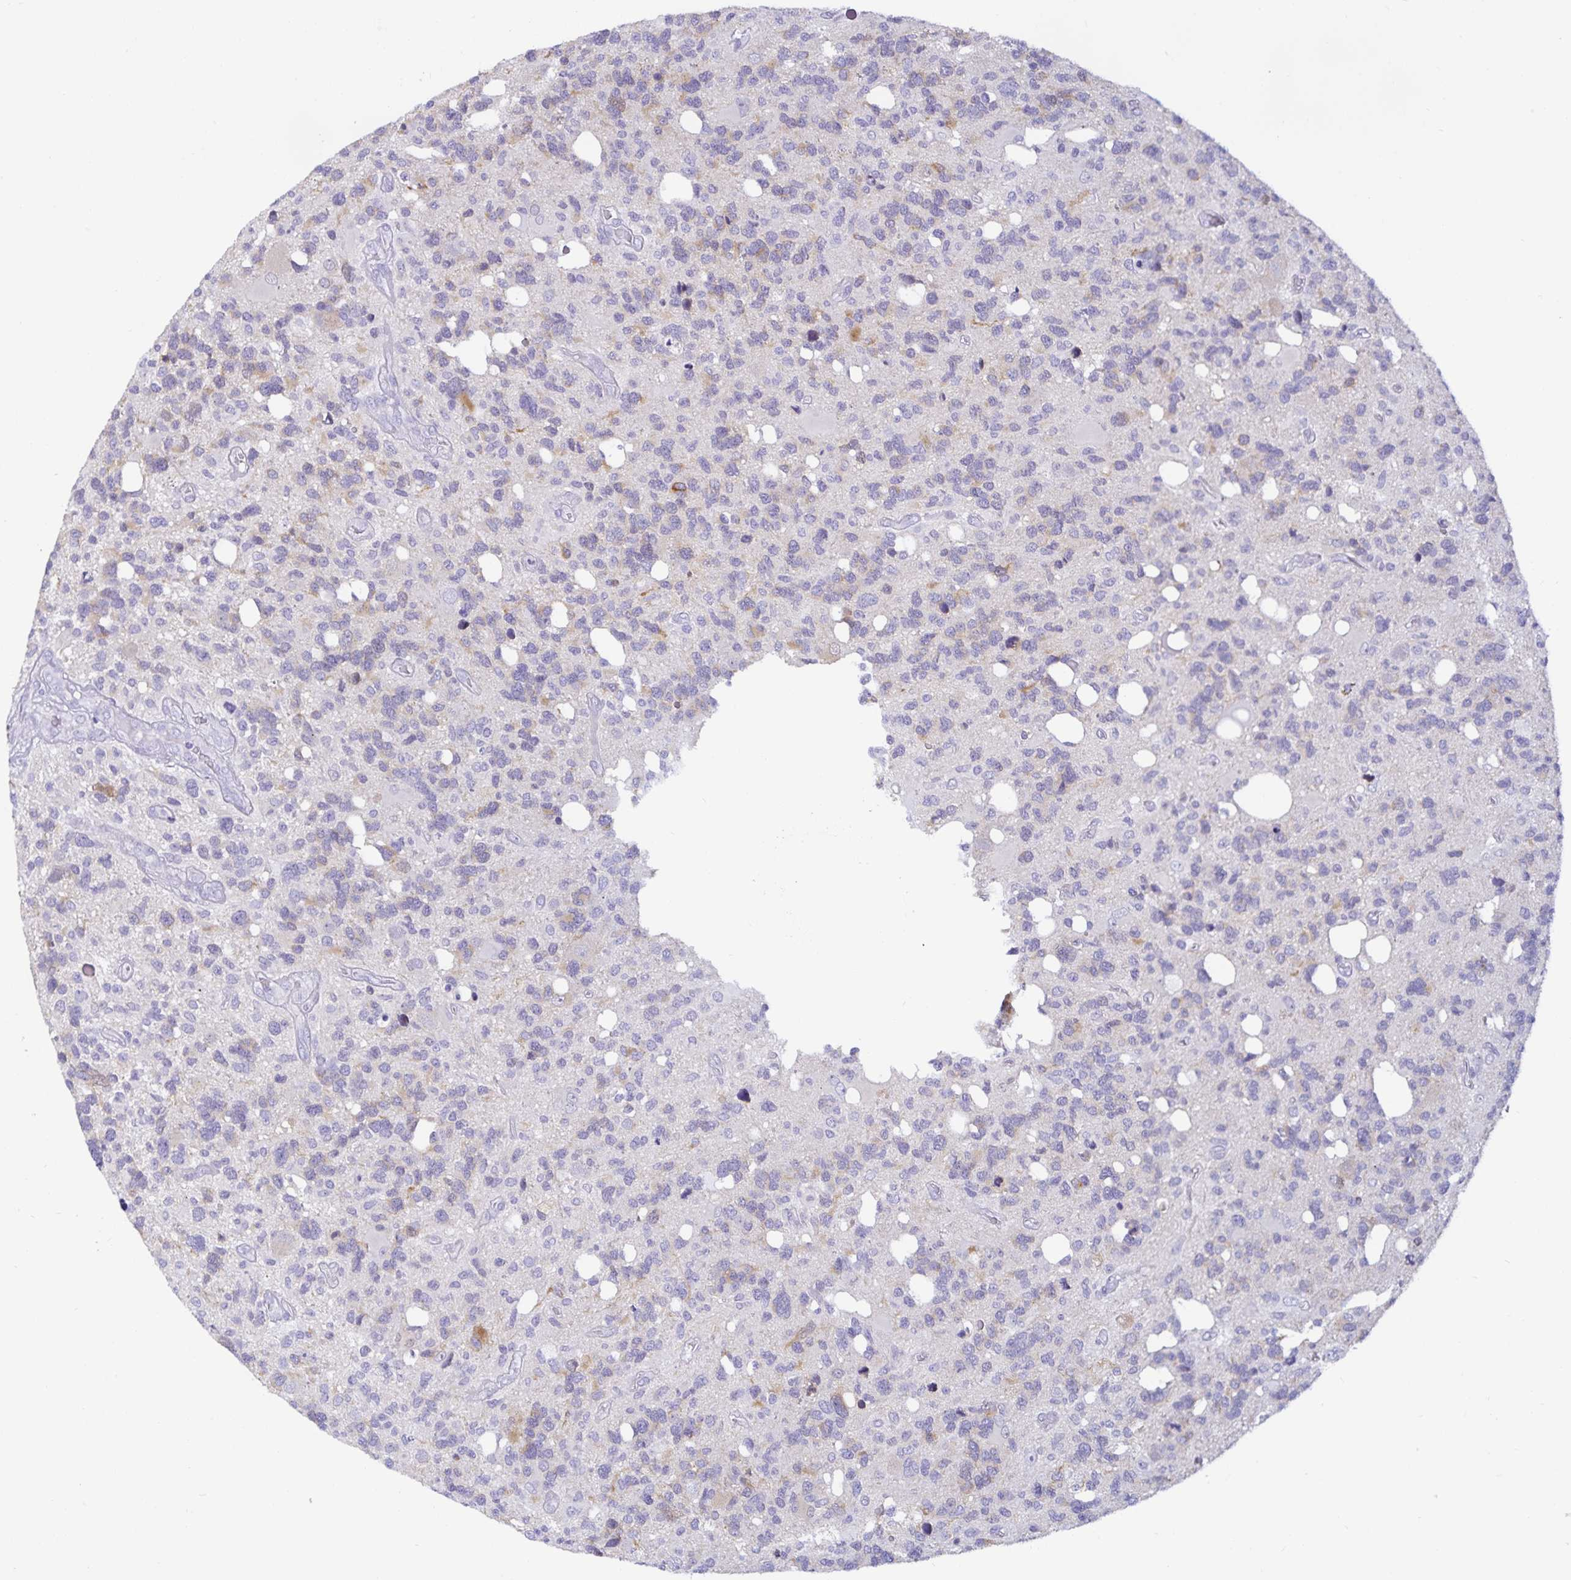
{"staining": {"intensity": "moderate", "quantity": "<25%", "location": "cytoplasmic/membranous"}, "tissue": "glioma", "cell_type": "Tumor cells", "image_type": "cancer", "snomed": [{"axis": "morphology", "description": "Glioma, malignant, High grade"}, {"axis": "topography", "description": "Brain"}], "caption": "High-magnification brightfield microscopy of glioma stained with DAB (brown) and counterstained with hematoxylin (blue). tumor cells exhibit moderate cytoplasmic/membranous expression is identified in about<25% of cells.", "gene": "MON2", "patient": {"sex": "male", "age": 49}}